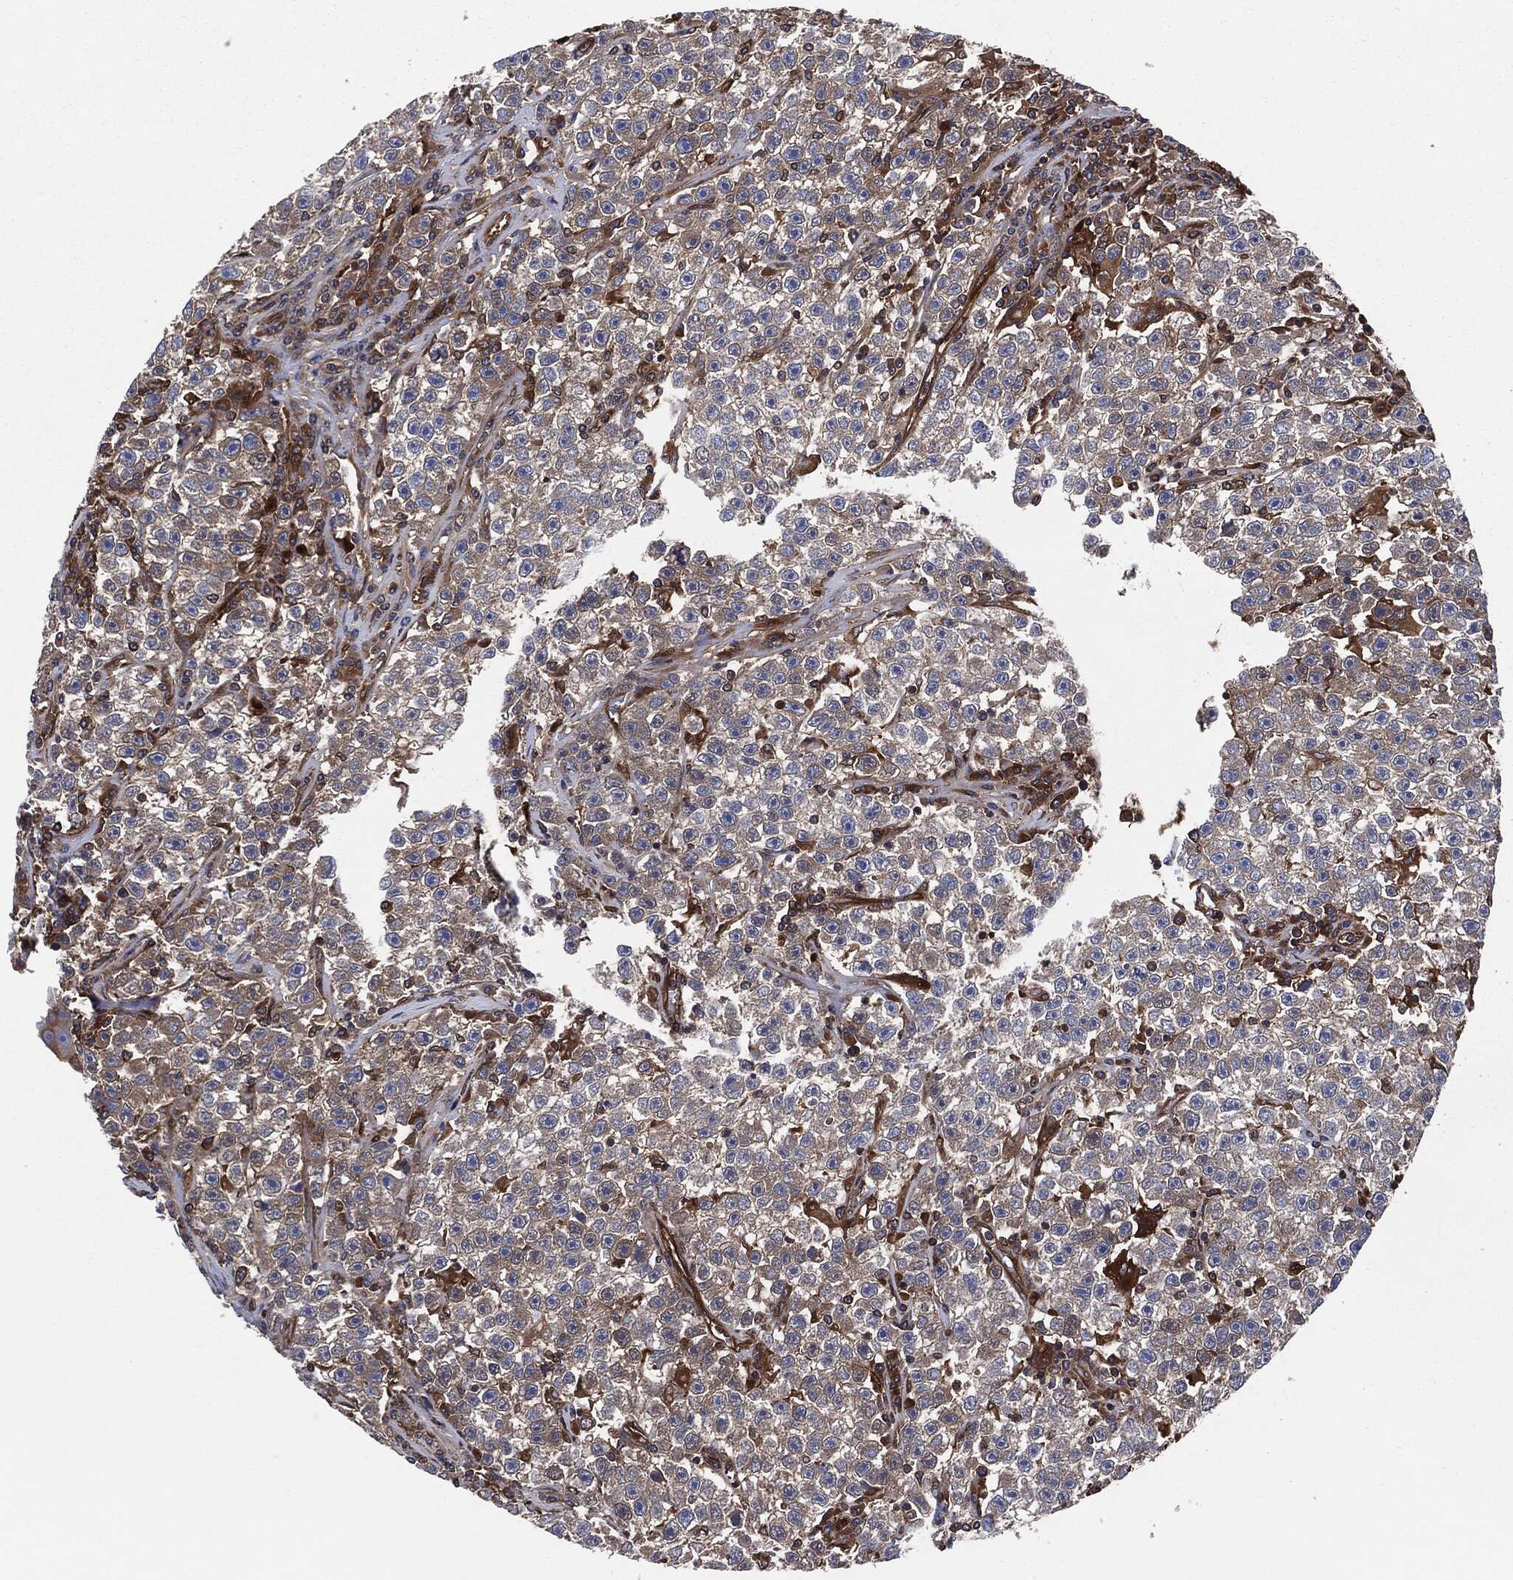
{"staining": {"intensity": "negative", "quantity": "none", "location": "none"}, "tissue": "testis cancer", "cell_type": "Tumor cells", "image_type": "cancer", "snomed": [{"axis": "morphology", "description": "Seminoma, NOS"}, {"axis": "topography", "description": "Testis"}], "caption": "Immunohistochemistry (IHC) histopathology image of human seminoma (testis) stained for a protein (brown), which exhibits no staining in tumor cells.", "gene": "XPNPEP1", "patient": {"sex": "male", "age": 22}}